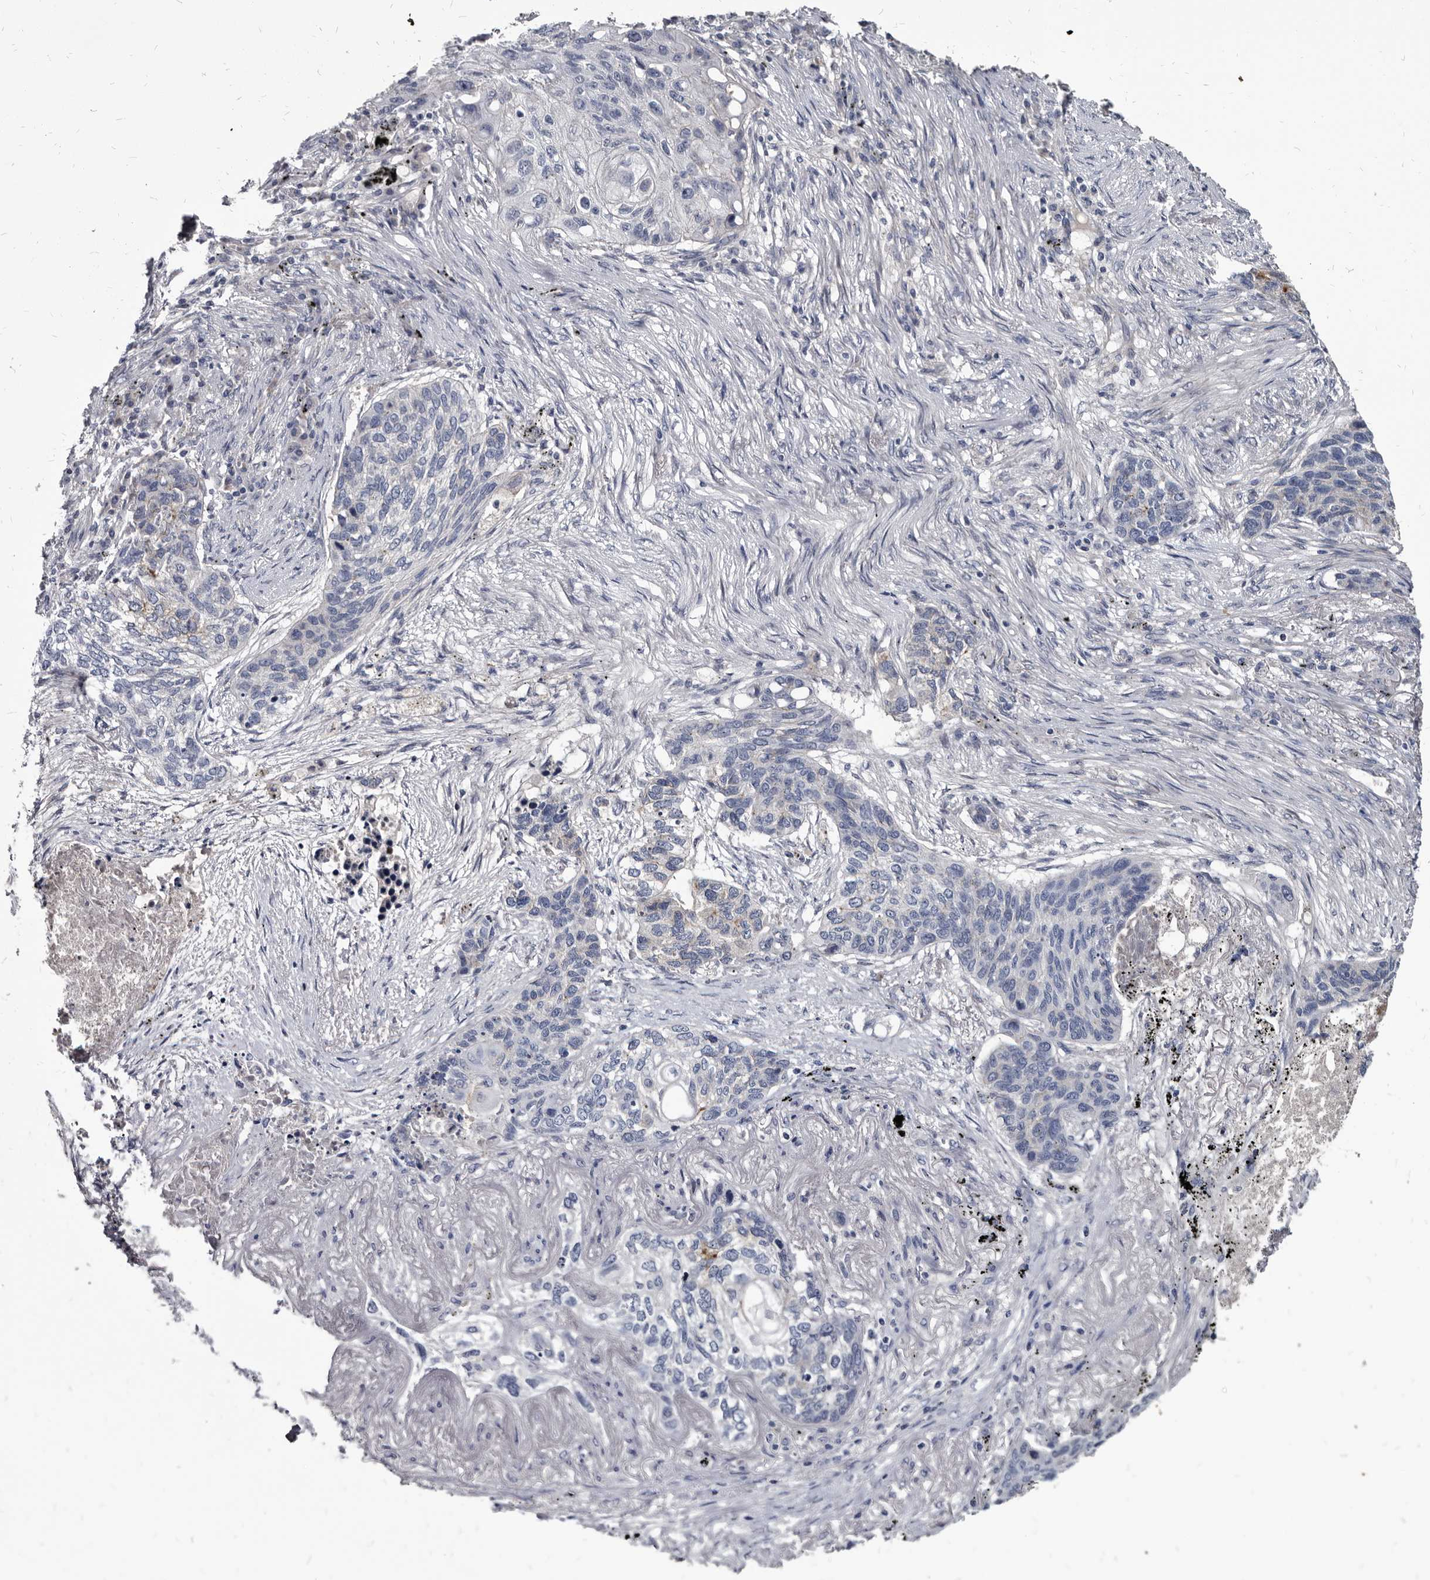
{"staining": {"intensity": "negative", "quantity": "none", "location": "none"}, "tissue": "lung cancer", "cell_type": "Tumor cells", "image_type": "cancer", "snomed": [{"axis": "morphology", "description": "Squamous cell carcinoma, NOS"}, {"axis": "topography", "description": "Lung"}], "caption": "Micrograph shows no protein expression in tumor cells of lung cancer (squamous cell carcinoma) tissue.", "gene": "PRSS8", "patient": {"sex": "female", "age": 63}}